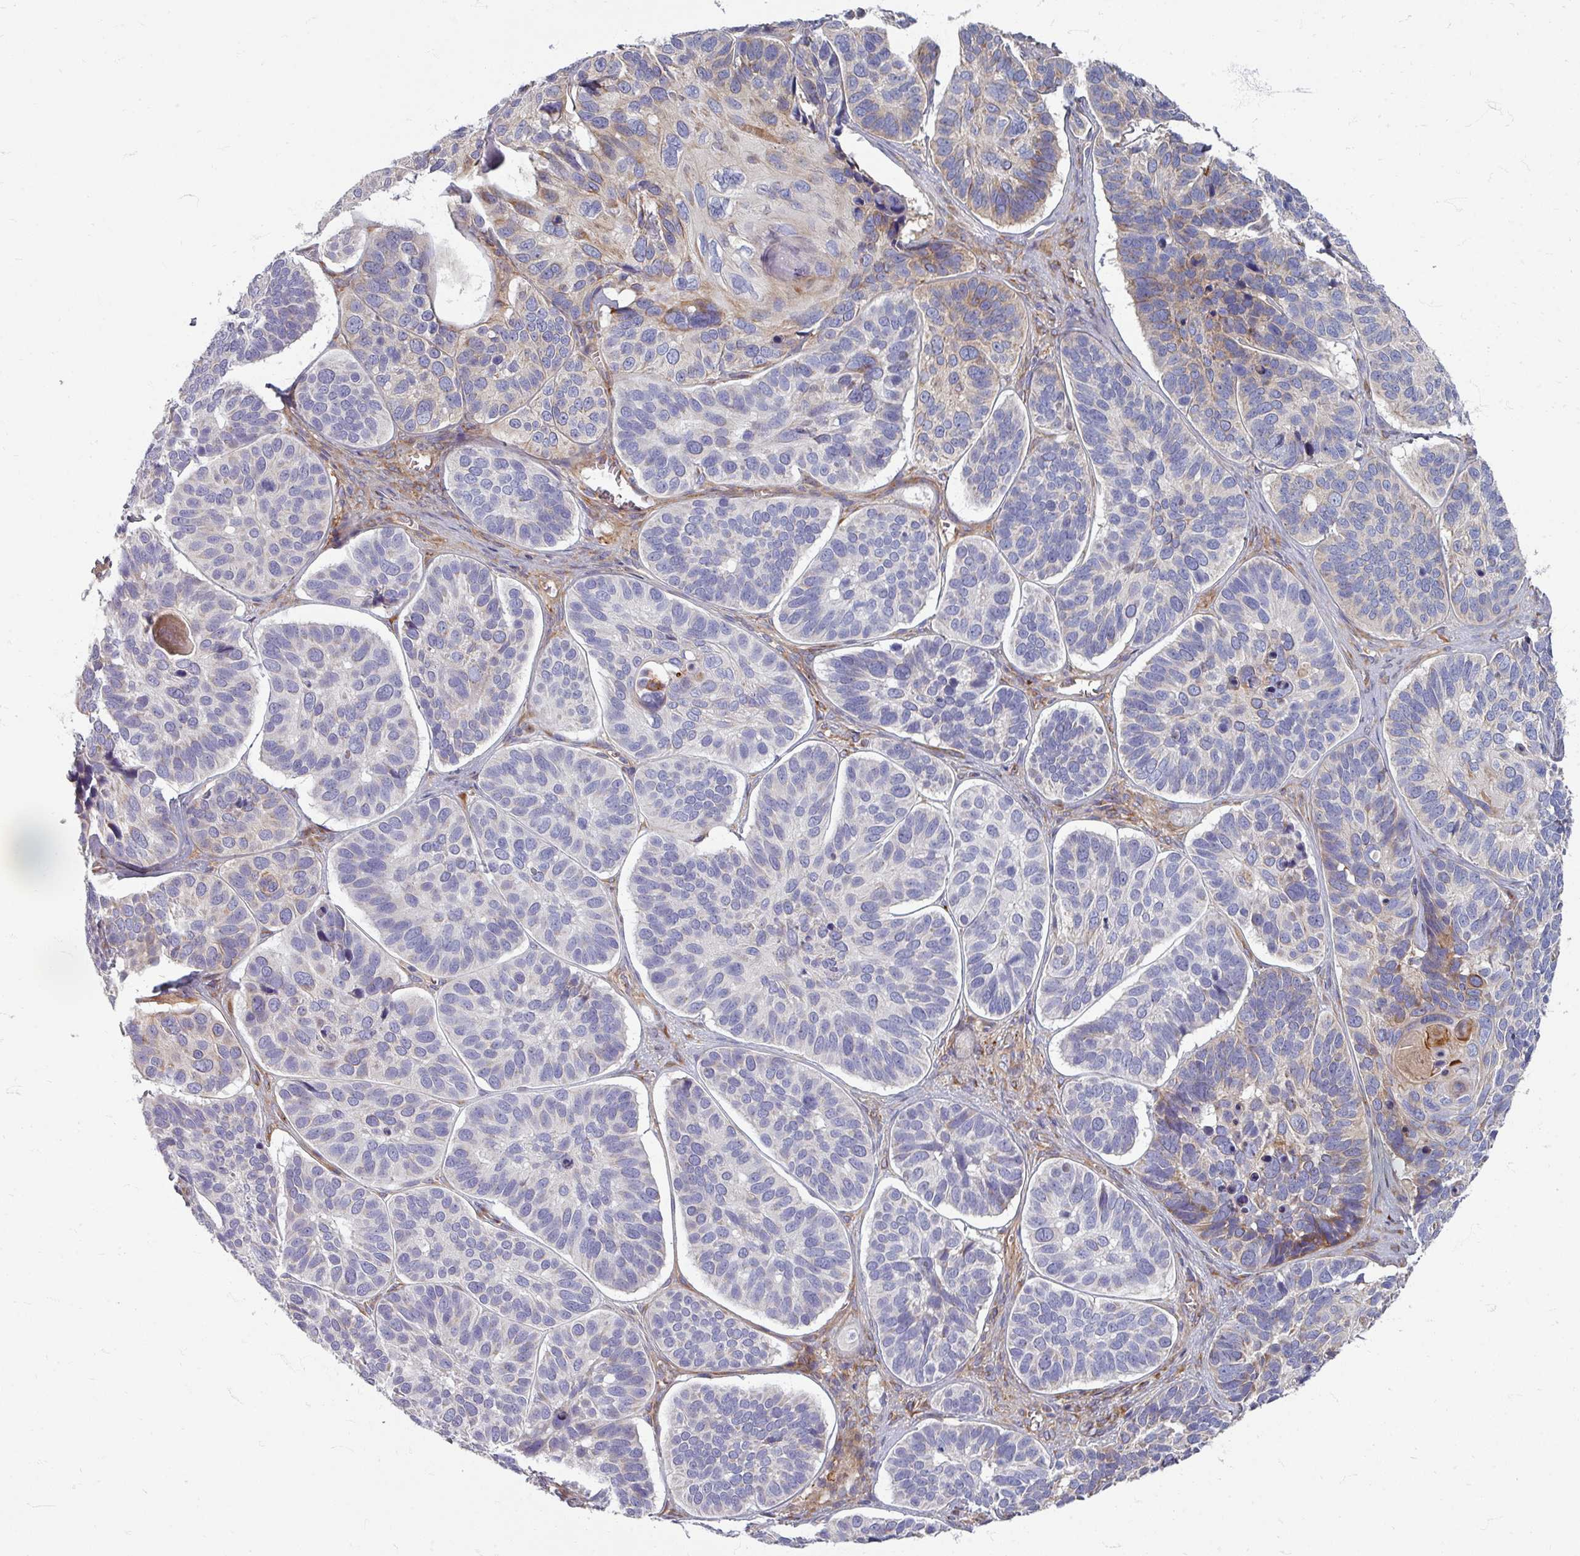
{"staining": {"intensity": "negative", "quantity": "none", "location": "none"}, "tissue": "skin cancer", "cell_type": "Tumor cells", "image_type": "cancer", "snomed": [{"axis": "morphology", "description": "Basal cell carcinoma"}, {"axis": "topography", "description": "Skin"}], "caption": "IHC of skin basal cell carcinoma exhibits no staining in tumor cells.", "gene": "GABARAPL1", "patient": {"sex": "male", "age": 62}}